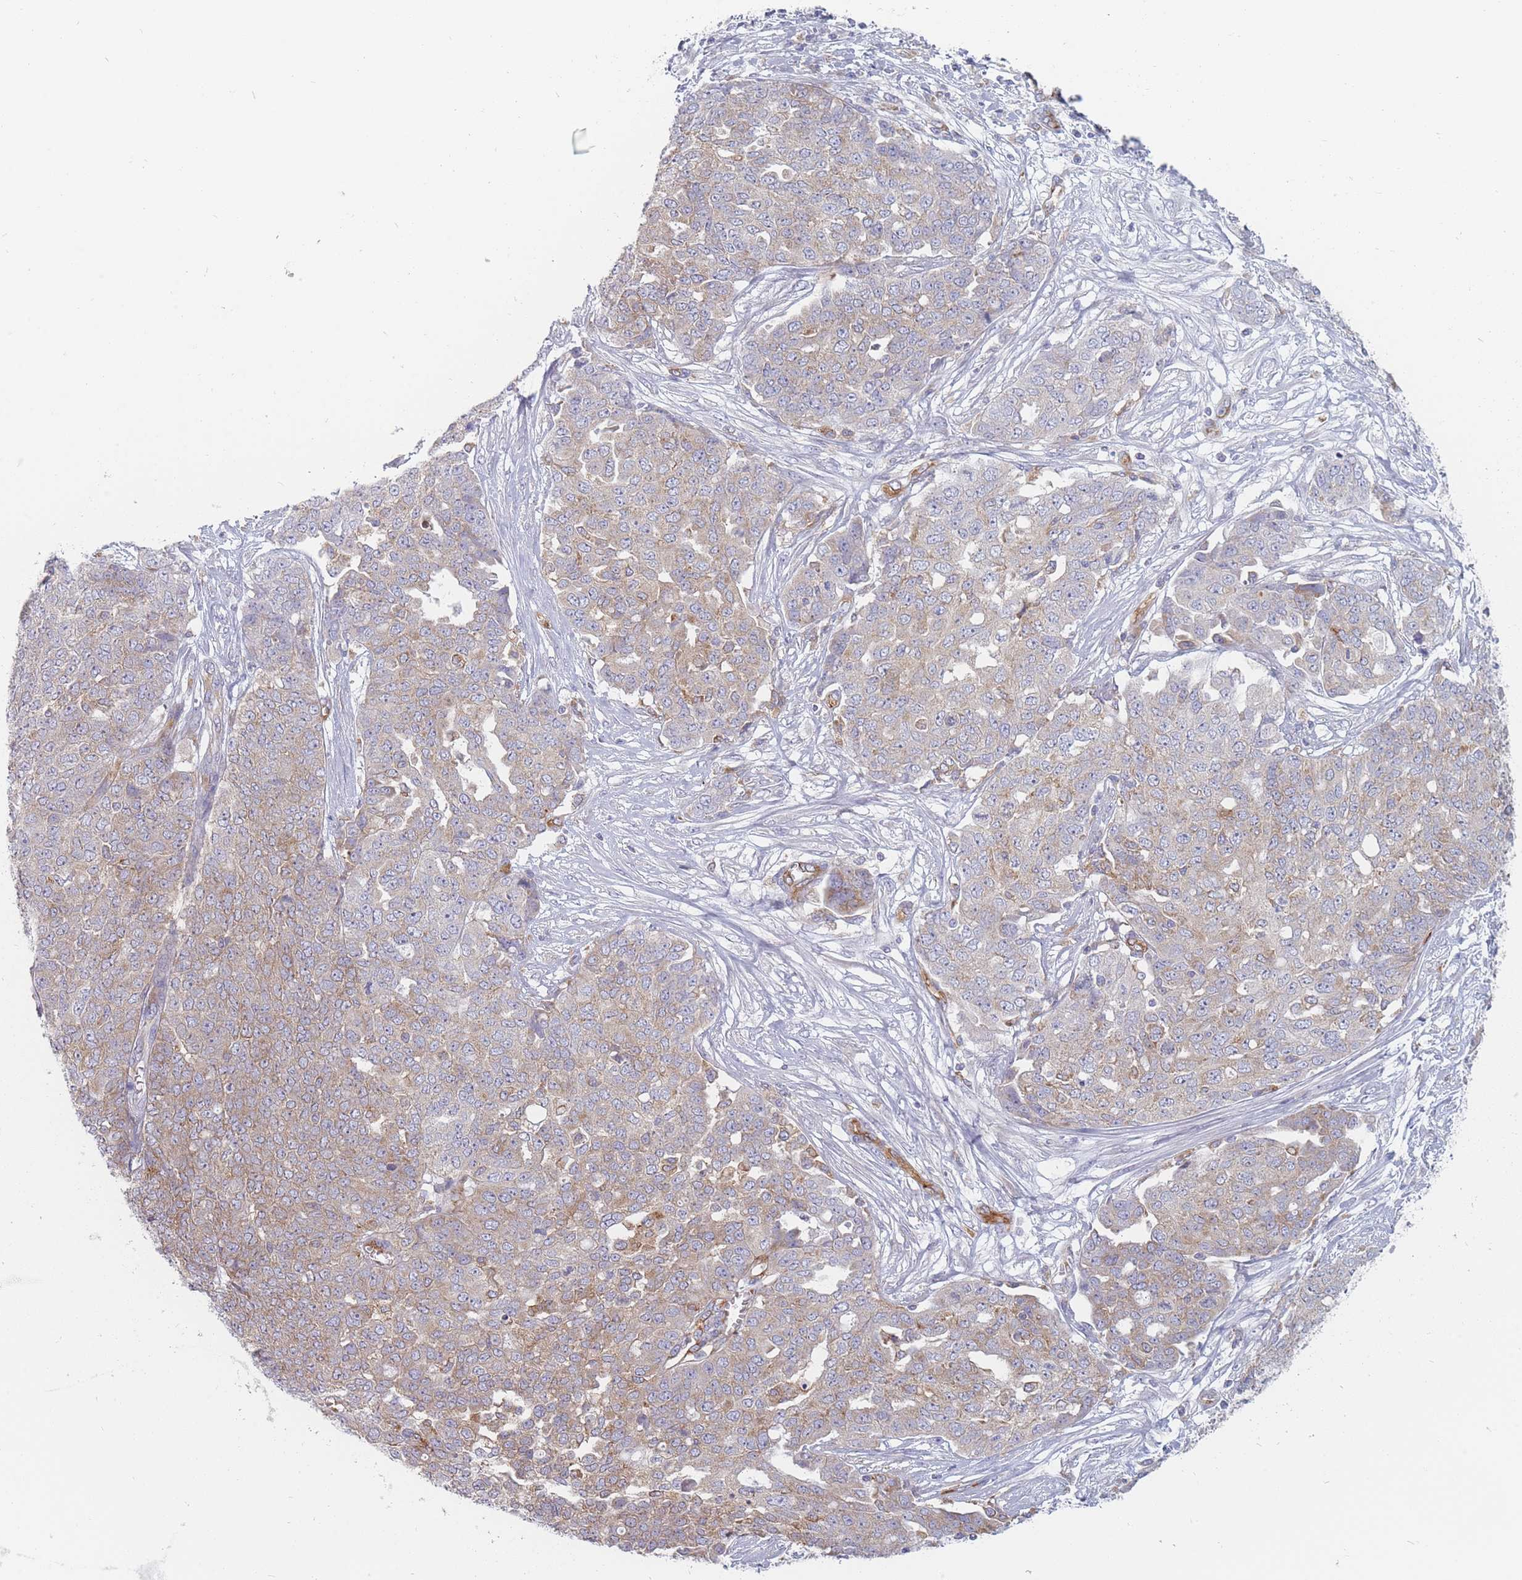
{"staining": {"intensity": "moderate", "quantity": "25%-75%", "location": "cytoplasmic/membranous"}, "tissue": "ovarian cancer", "cell_type": "Tumor cells", "image_type": "cancer", "snomed": [{"axis": "morphology", "description": "Cystadenocarcinoma, serous, NOS"}, {"axis": "topography", "description": "Soft tissue"}, {"axis": "topography", "description": "Ovary"}], "caption": "There is medium levels of moderate cytoplasmic/membranous positivity in tumor cells of ovarian cancer (serous cystadenocarcinoma), as demonstrated by immunohistochemical staining (brown color).", "gene": "MAP1S", "patient": {"sex": "female", "age": 57}}